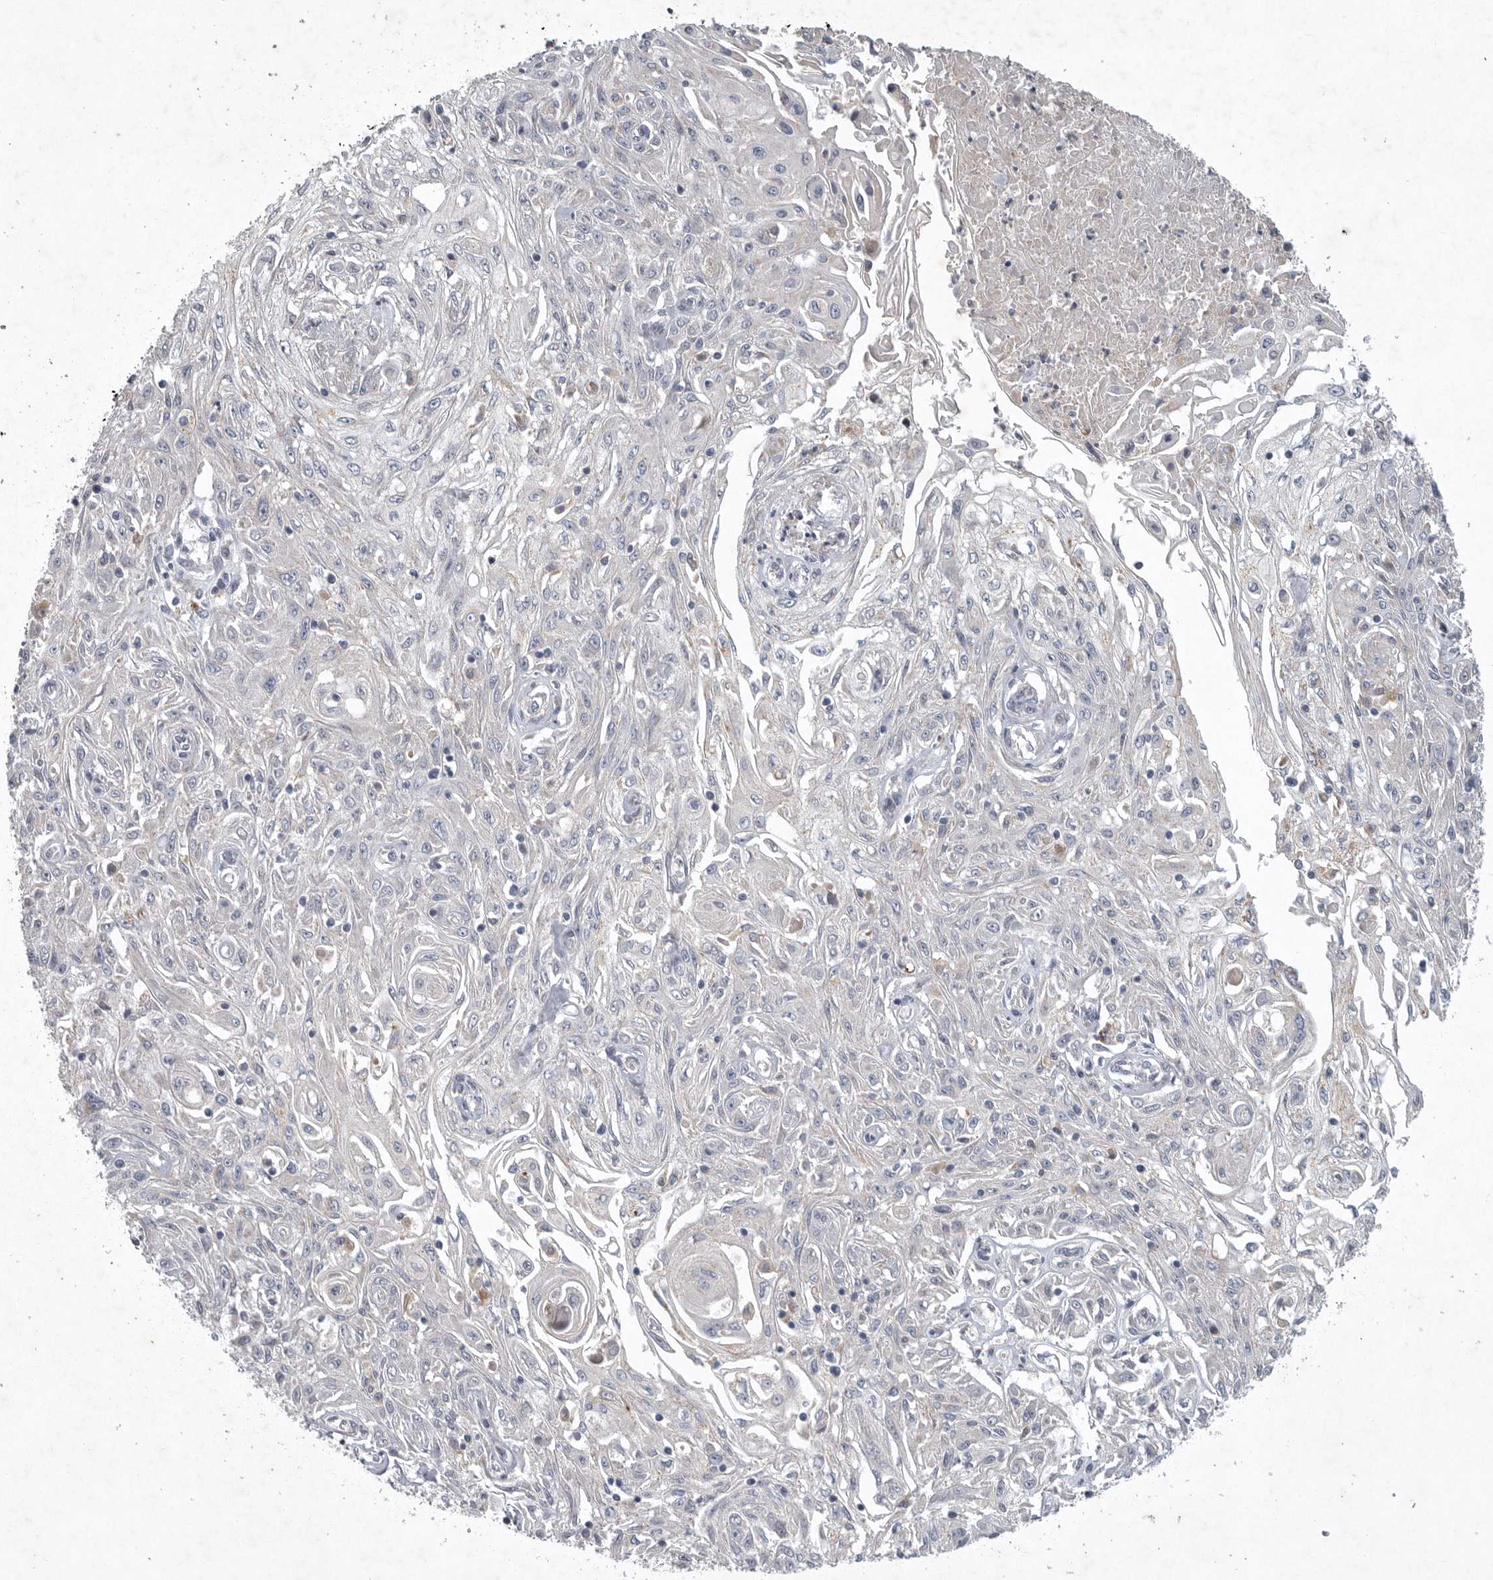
{"staining": {"intensity": "negative", "quantity": "none", "location": "none"}, "tissue": "skin cancer", "cell_type": "Tumor cells", "image_type": "cancer", "snomed": [{"axis": "morphology", "description": "Squamous cell carcinoma, NOS"}, {"axis": "morphology", "description": "Squamous cell carcinoma, metastatic, NOS"}, {"axis": "topography", "description": "Skin"}, {"axis": "topography", "description": "Lymph node"}], "caption": "Immunohistochemical staining of human skin metastatic squamous cell carcinoma displays no significant staining in tumor cells. (IHC, brightfield microscopy, high magnification).", "gene": "LAMTOR3", "patient": {"sex": "male", "age": 75}}